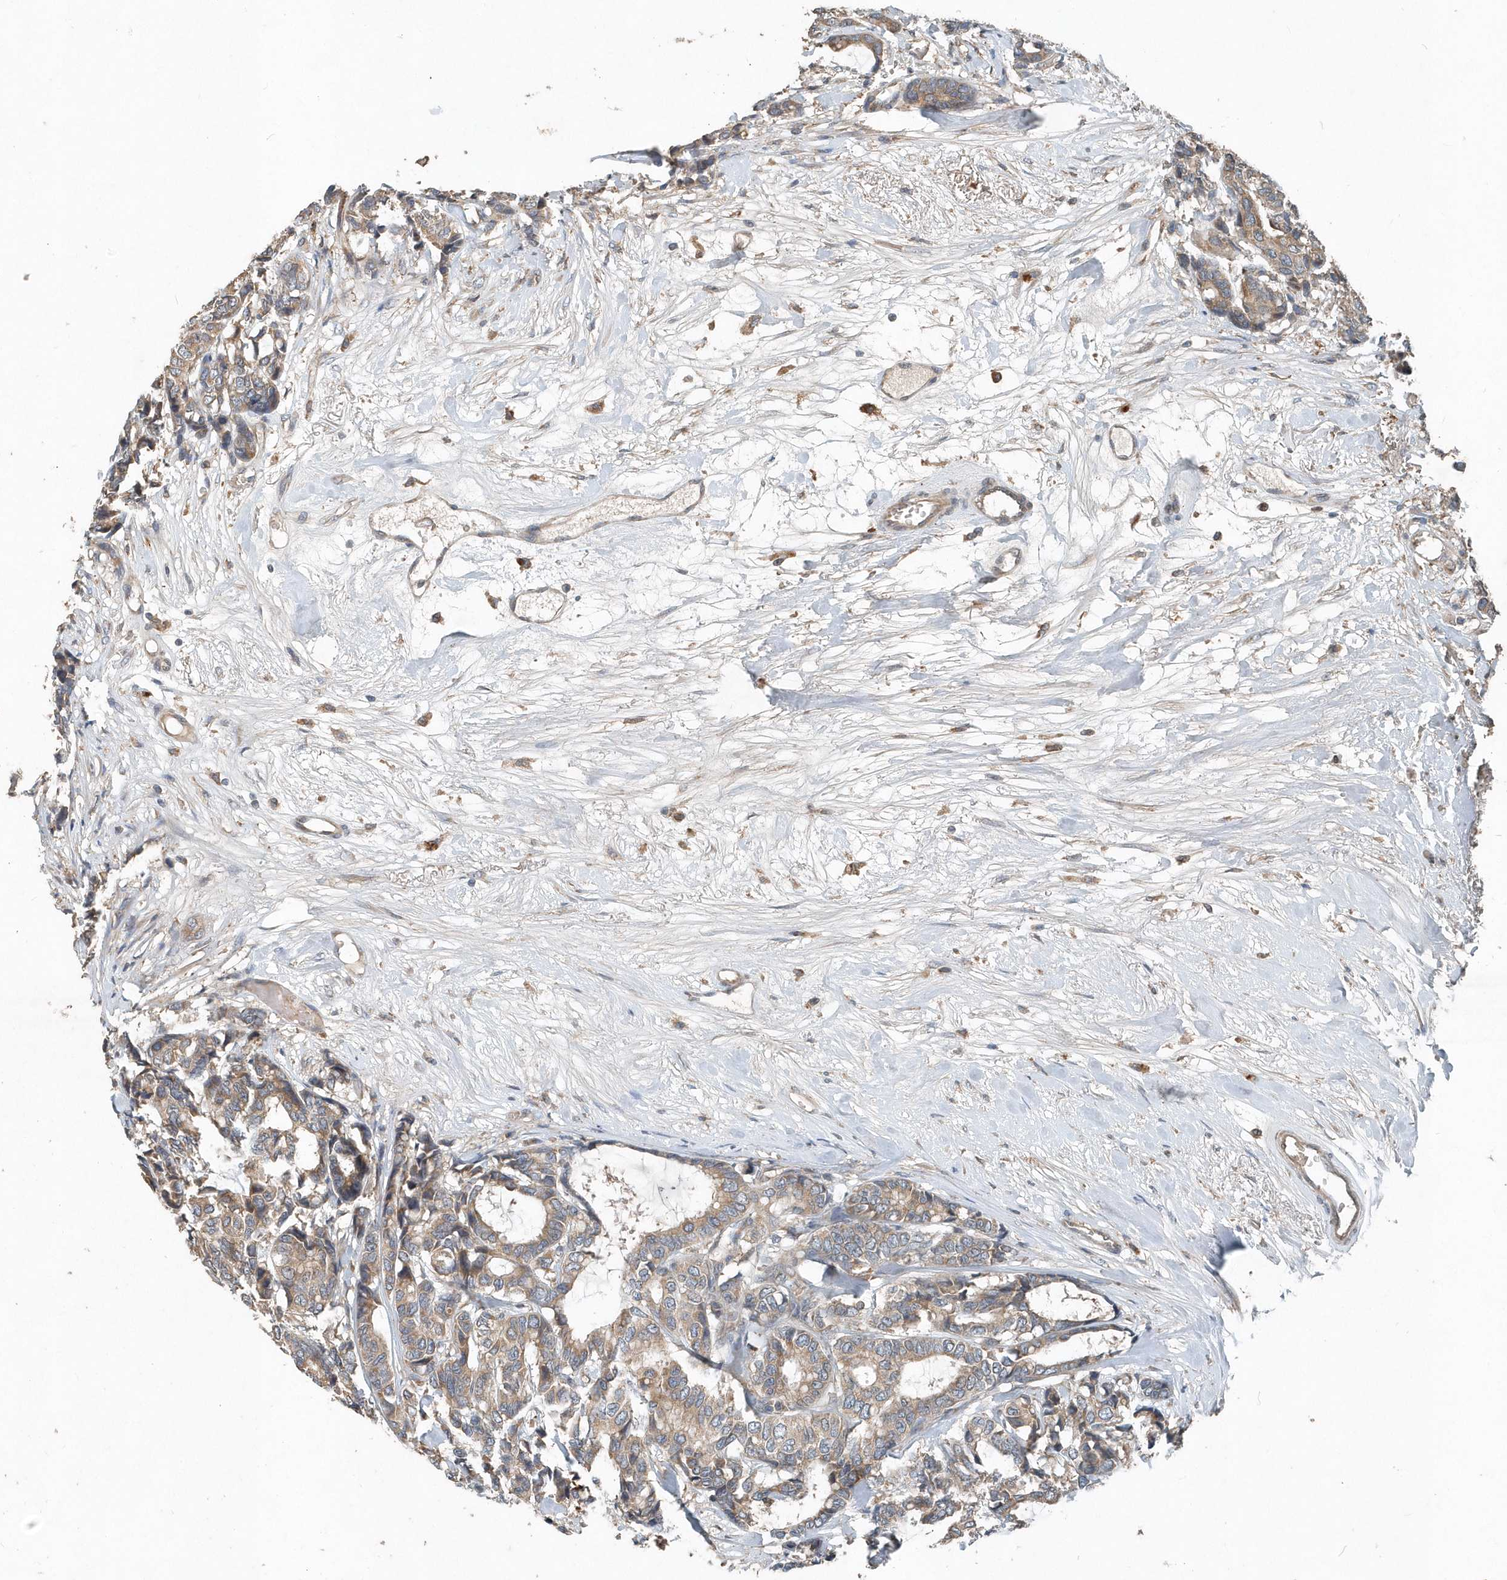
{"staining": {"intensity": "weak", "quantity": ">75%", "location": "cytoplasmic/membranous"}, "tissue": "breast cancer", "cell_type": "Tumor cells", "image_type": "cancer", "snomed": [{"axis": "morphology", "description": "Duct carcinoma"}, {"axis": "topography", "description": "Breast"}], "caption": "A high-resolution histopathology image shows IHC staining of breast cancer (invasive ductal carcinoma), which demonstrates weak cytoplasmic/membranous positivity in approximately >75% of tumor cells.", "gene": "SCFD2", "patient": {"sex": "female", "age": 87}}